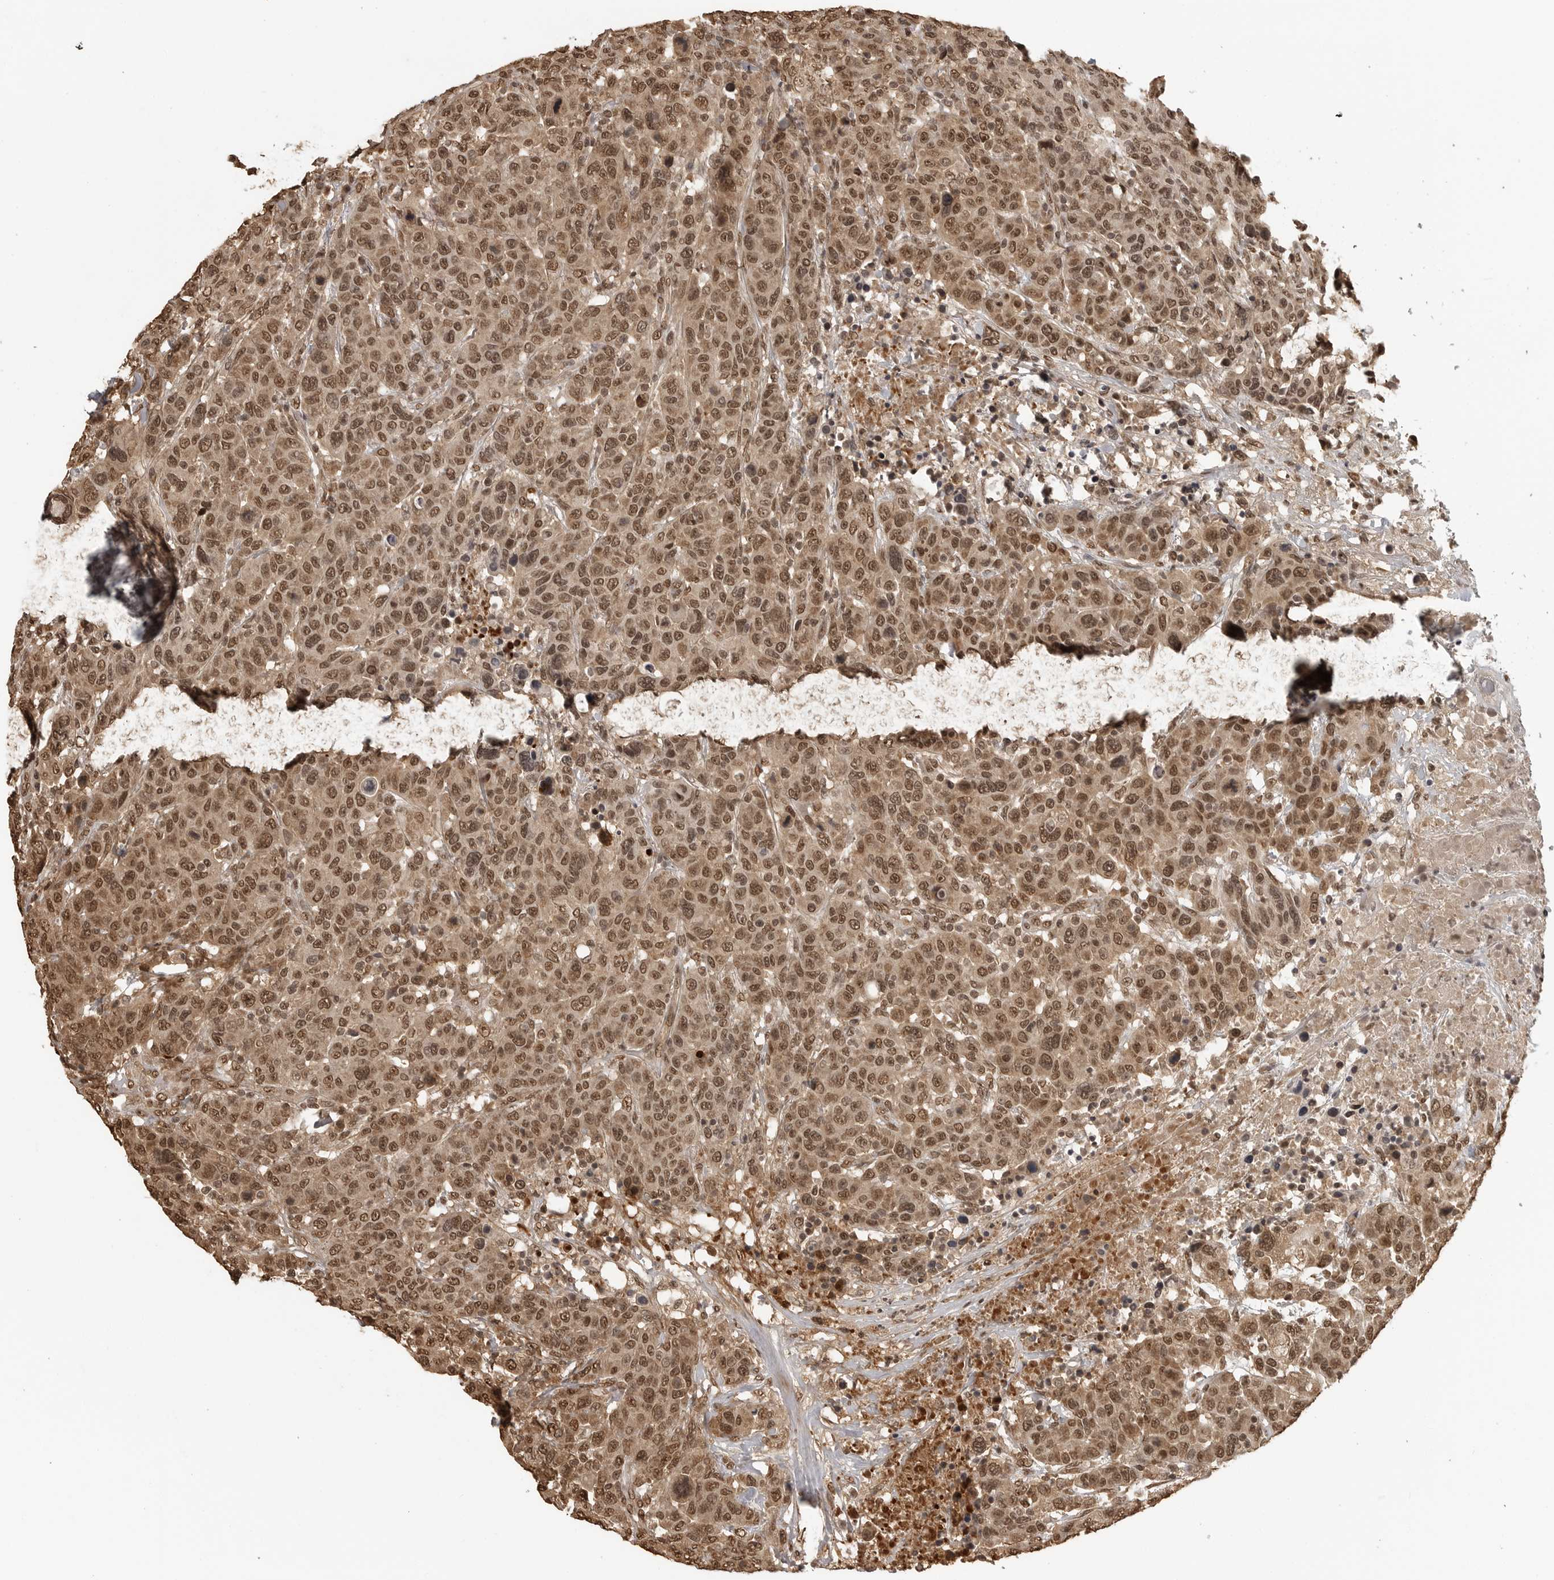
{"staining": {"intensity": "moderate", "quantity": ">75%", "location": "cytoplasmic/membranous,nuclear"}, "tissue": "breast cancer", "cell_type": "Tumor cells", "image_type": "cancer", "snomed": [{"axis": "morphology", "description": "Duct carcinoma"}, {"axis": "topography", "description": "Breast"}], "caption": "Moderate cytoplasmic/membranous and nuclear protein staining is identified in about >75% of tumor cells in breast cancer (invasive ductal carcinoma).", "gene": "CLOCK", "patient": {"sex": "female", "age": 37}}